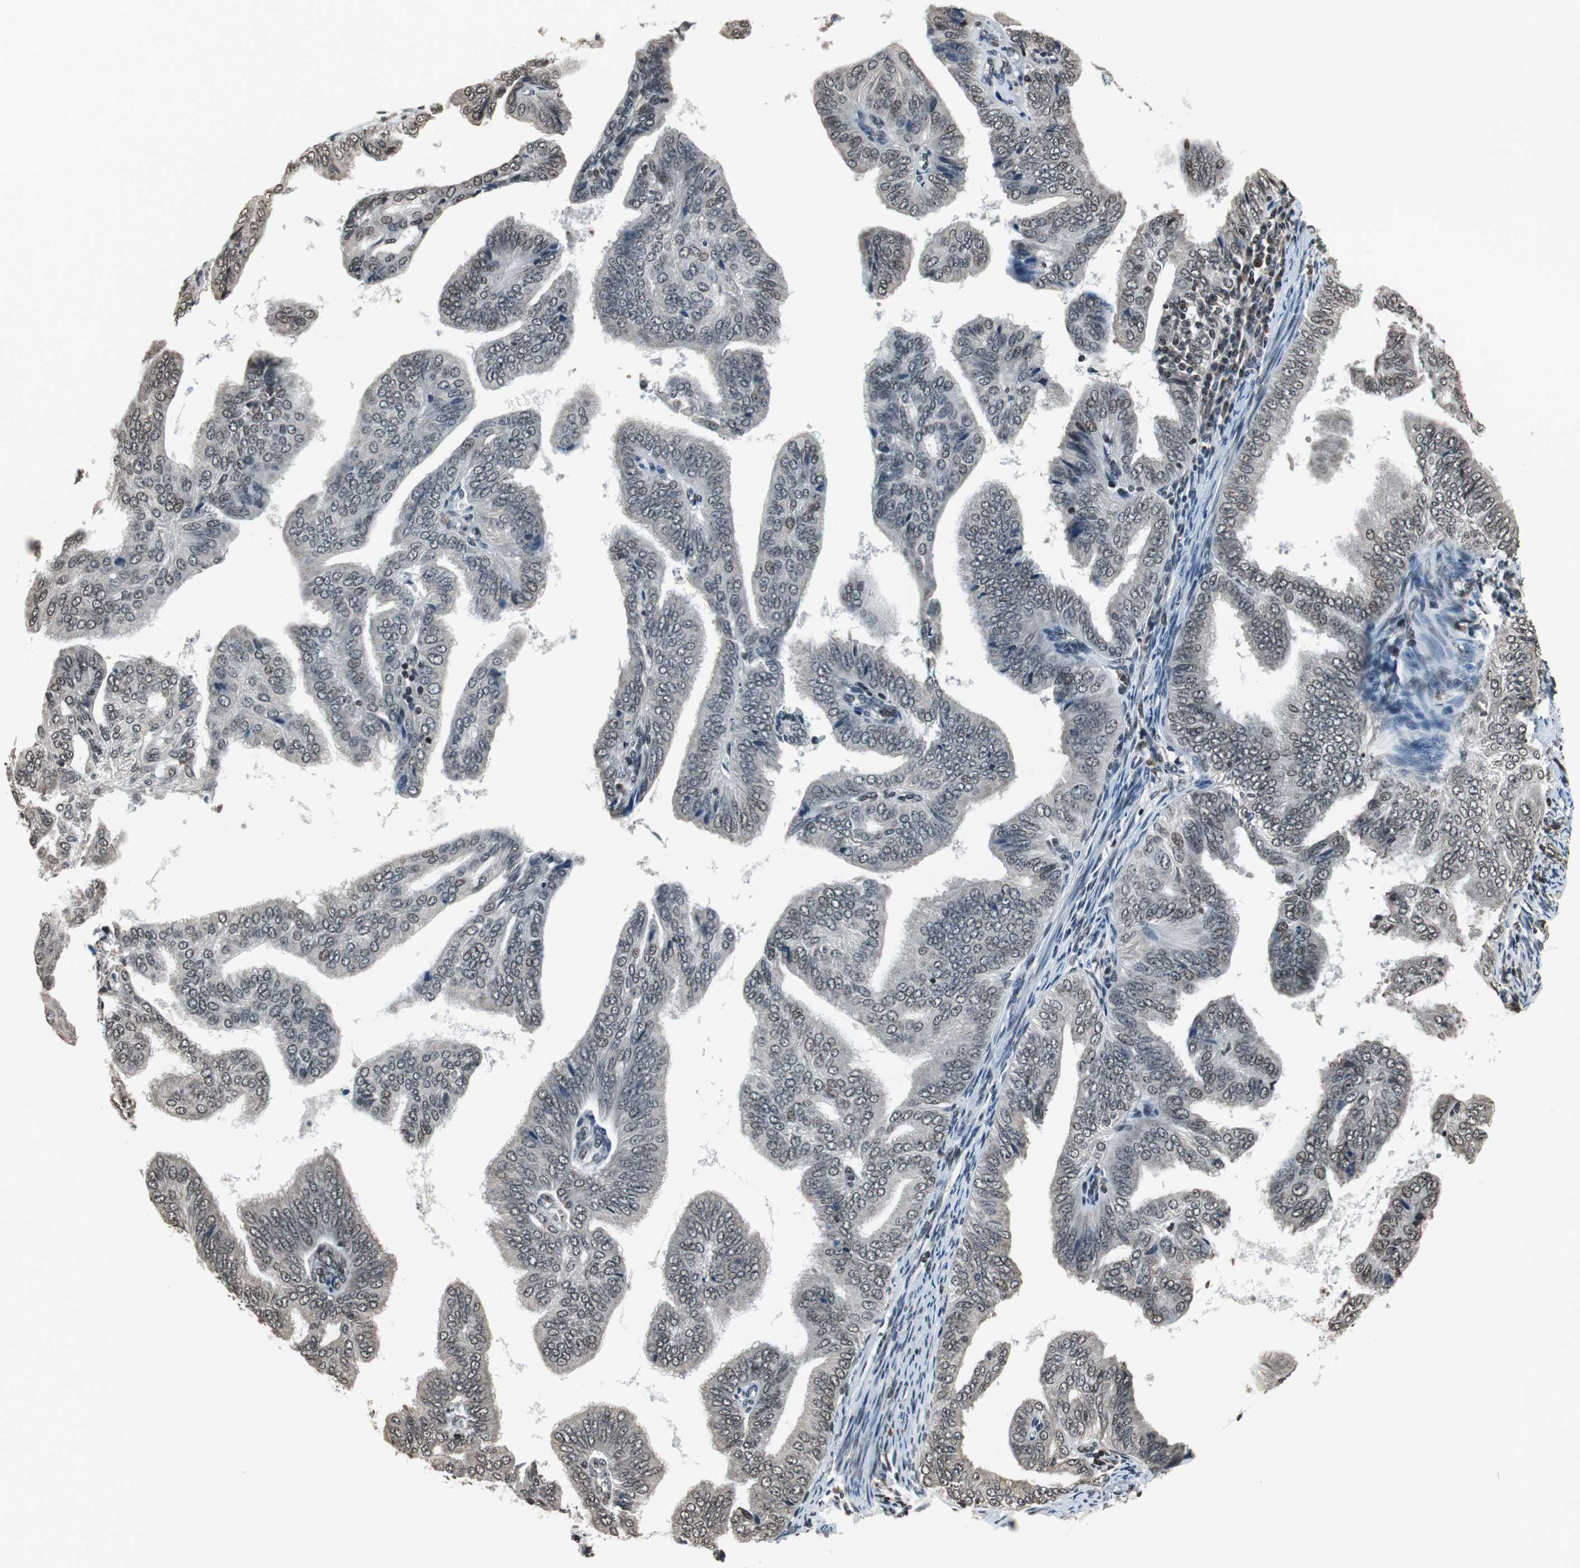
{"staining": {"intensity": "weak", "quantity": ">75%", "location": "nuclear"}, "tissue": "endometrial cancer", "cell_type": "Tumor cells", "image_type": "cancer", "snomed": [{"axis": "morphology", "description": "Adenocarcinoma, NOS"}, {"axis": "topography", "description": "Endometrium"}], "caption": "IHC histopathology image of human endometrial adenocarcinoma stained for a protein (brown), which reveals low levels of weak nuclear staining in about >75% of tumor cells.", "gene": "REST", "patient": {"sex": "female", "age": 58}}